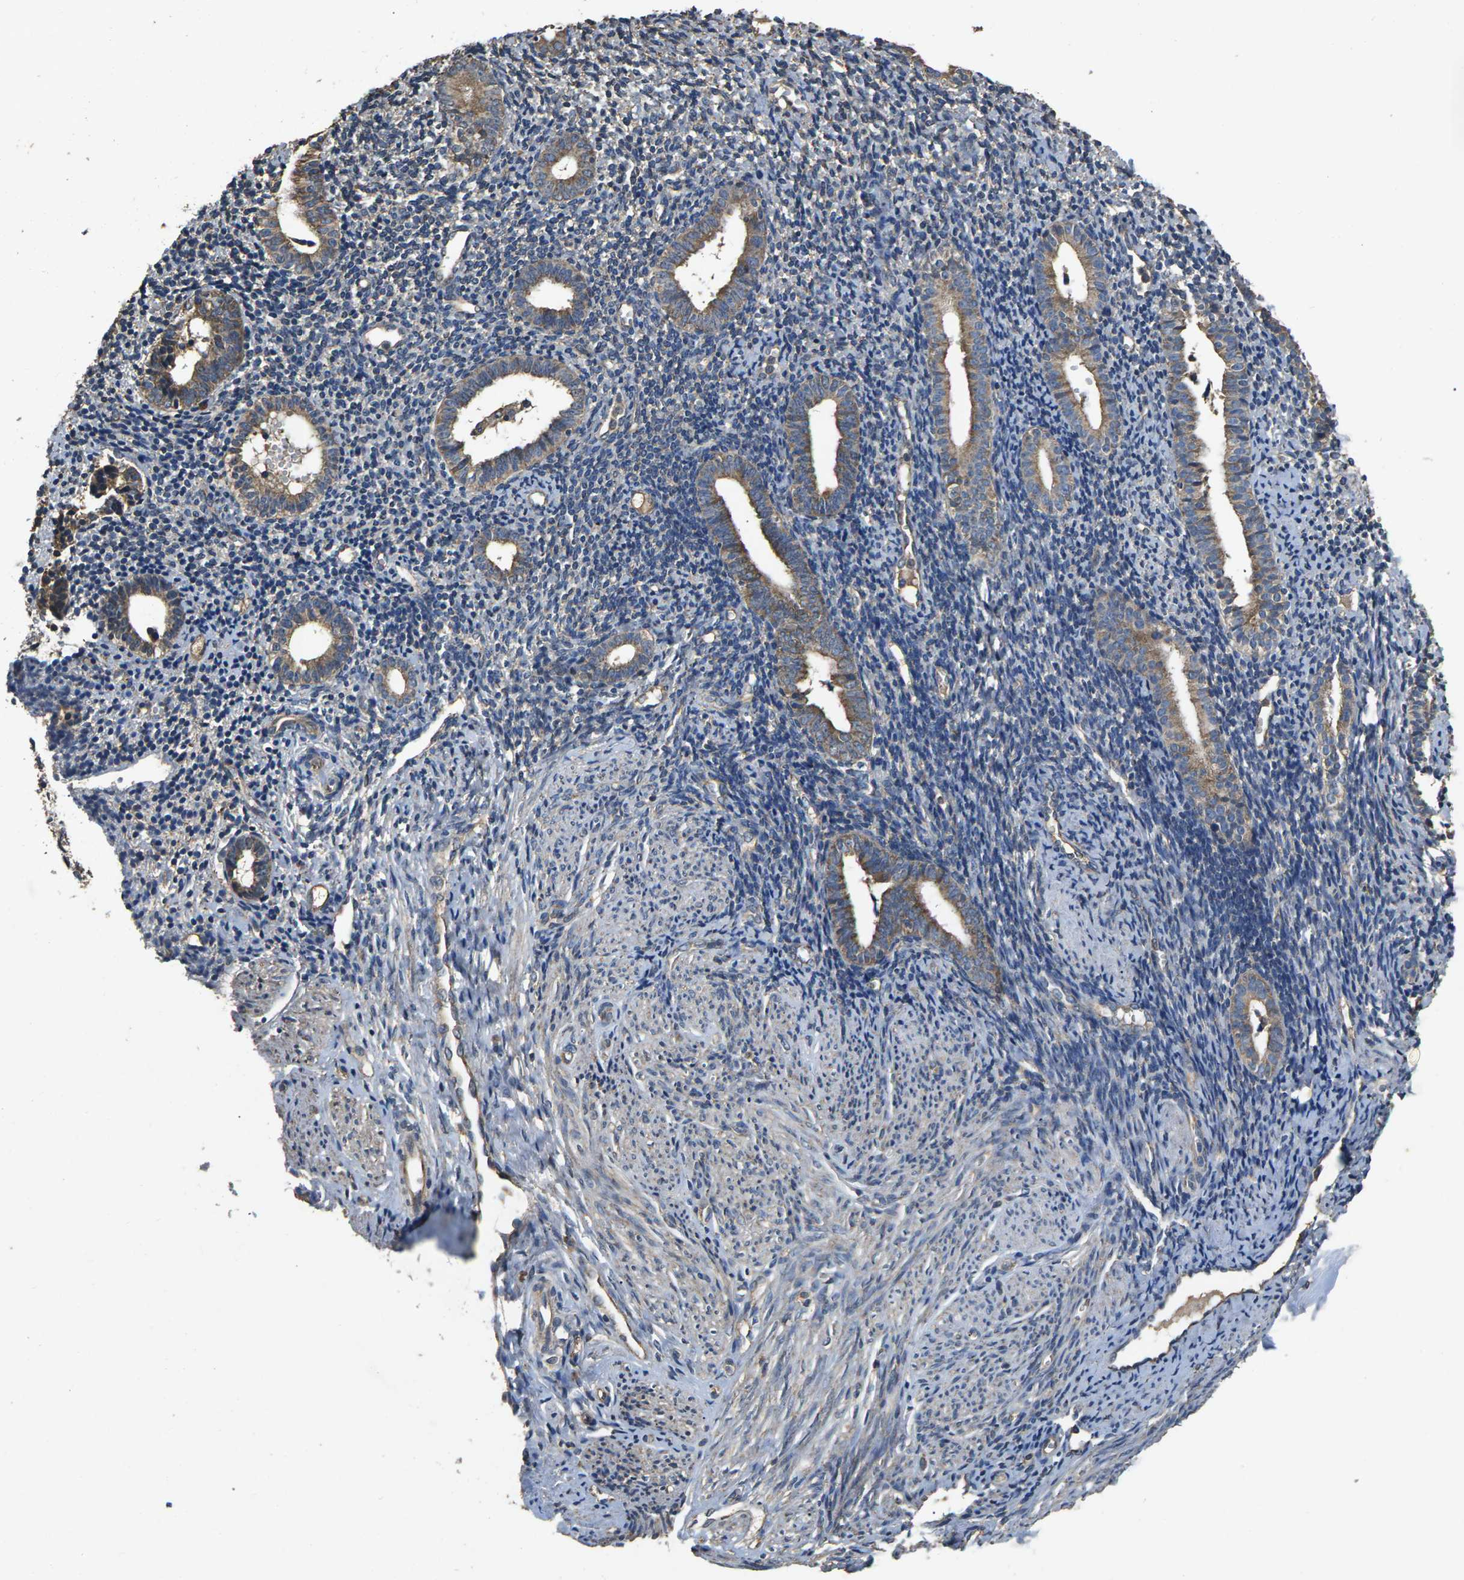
{"staining": {"intensity": "weak", "quantity": "25%-75%", "location": "cytoplasmic/membranous"}, "tissue": "endometrium", "cell_type": "Cells in endometrial stroma", "image_type": "normal", "snomed": [{"axis": "morphology", "description": "Normal tissue, NOS"}, {"axis": "topography", "description": "Endometrium"}], "caption": "This is an image of immunohistochemistry staining of normal endometrium, which shows weak expression in the cytoplasmic/membranous of cells in endometrial stroma.", "gene": "B4GAT1", "patient": {"sex": "female", "age": 50}}